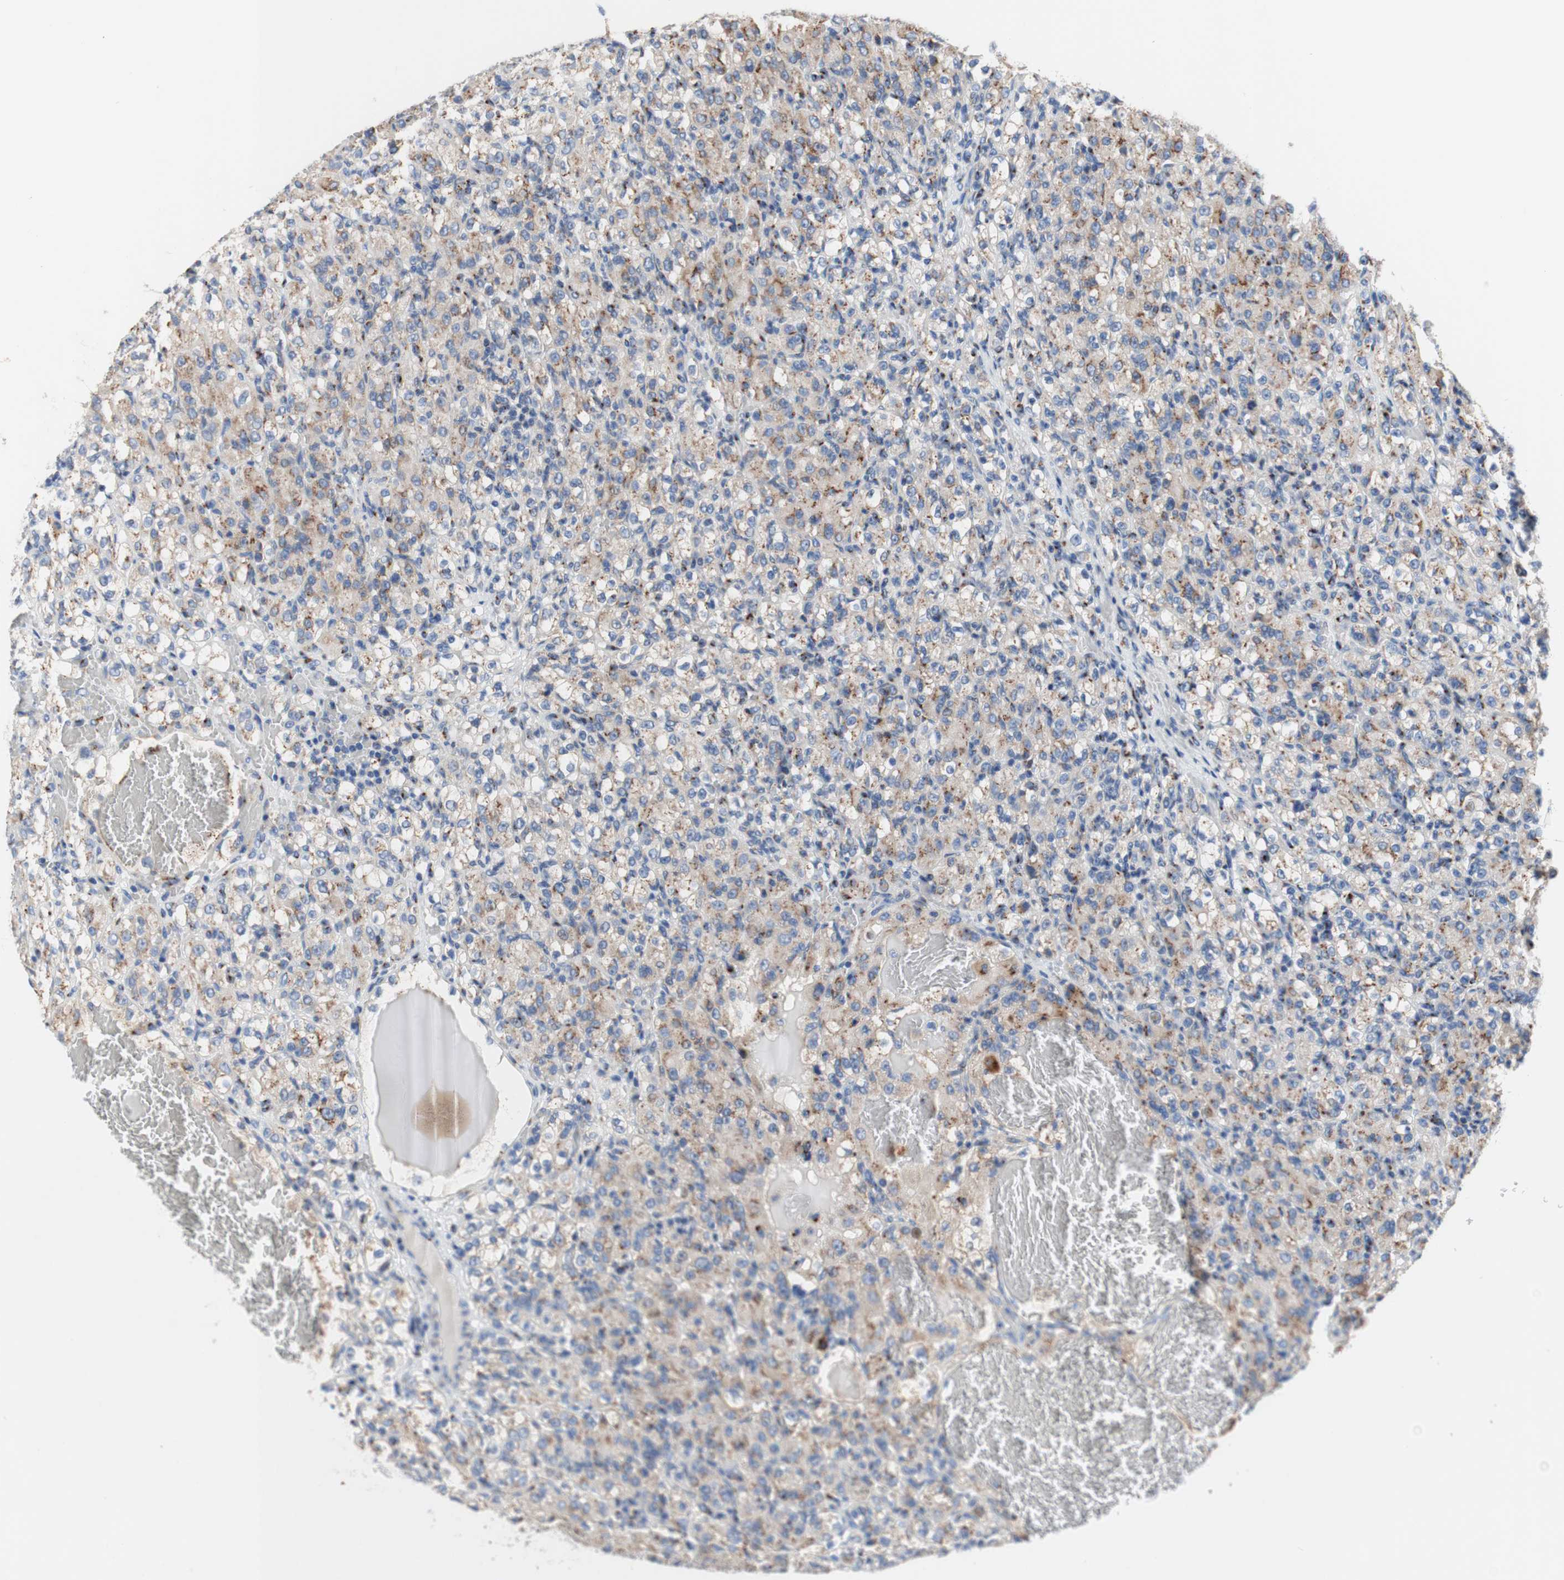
{"staining": {"intensity": "weak", "quantity": "<25%", "location": "cytoplasmic/membranous"}, "tissue": "renal cancer", "cell_type": "Tumor cells", "image_type": "cancer", "snomed": [{"axis": "morphology", "description": "Adenocarcinoma, NOS"}, {"axis": "topography", "description": "Kidney"}], "caption": "Tumor cells are negative for protein expression in human renal adenocarcinoma.", "gene": "GALNT2", "patient": {"sex": "male", "age": 61}}